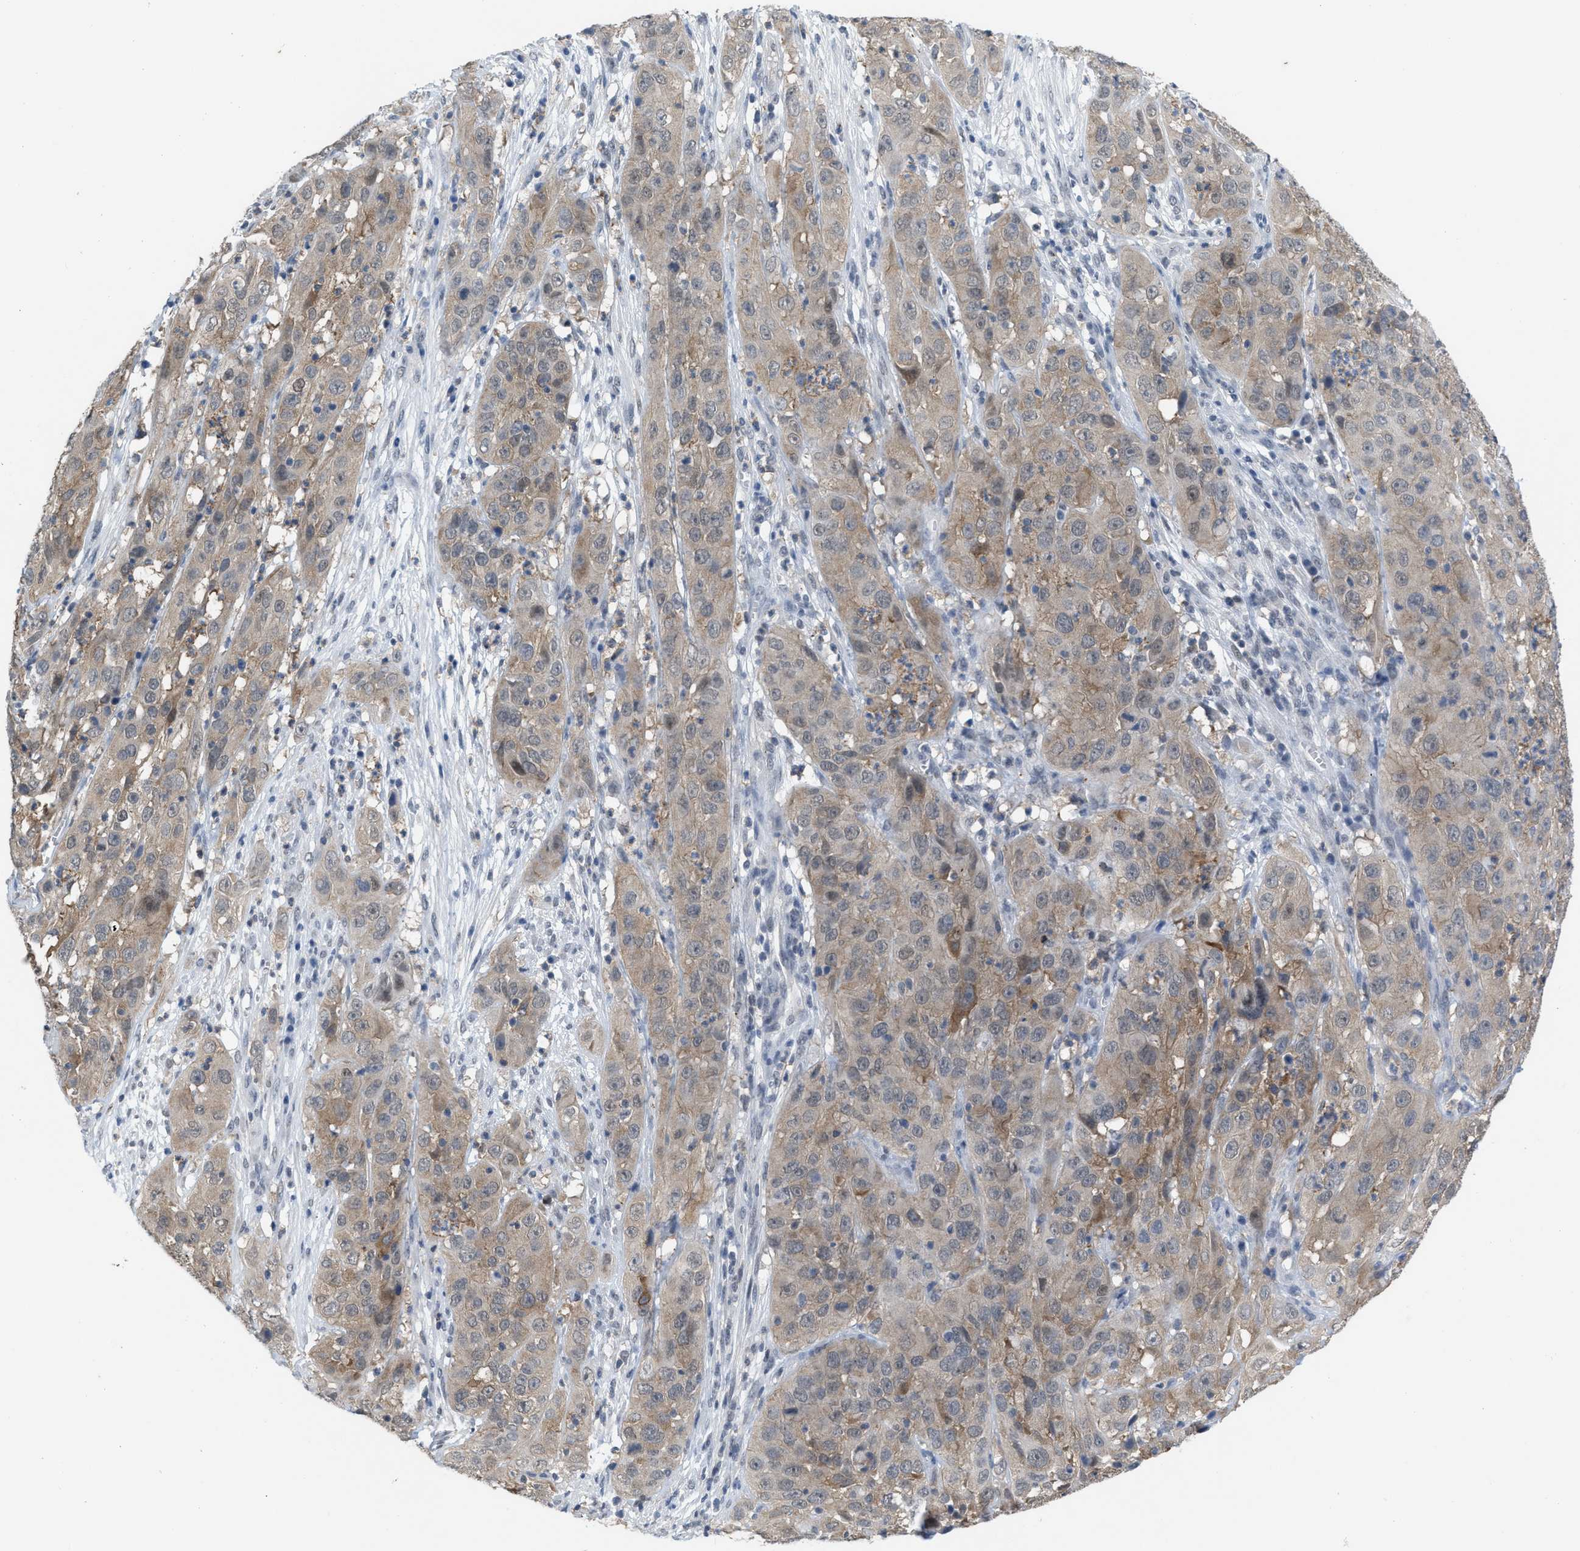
{"staining": {"intensity": "weak", "quantity": ">75%", "location": "cytoplasmic/membranous"}, "tissue": "cervical cancer", "cell_type": "Tumor cells", "image_type": "cancer", "snomed": [{"axis": "morphology", "description": "Squamous cell carcinoma, NOS"}, {"axis": "topography", "description": "Cervix"}], "caption": "A photomicrograph showing weak cytoplasmic/membranous staining in about >75% of tumor cells in squamous cell carcinoma (cervical), as visualized by brown immunohistochemical staining.", "gene": "BAIAP2L1", "patient": {"sex": "female", "age": 32}}